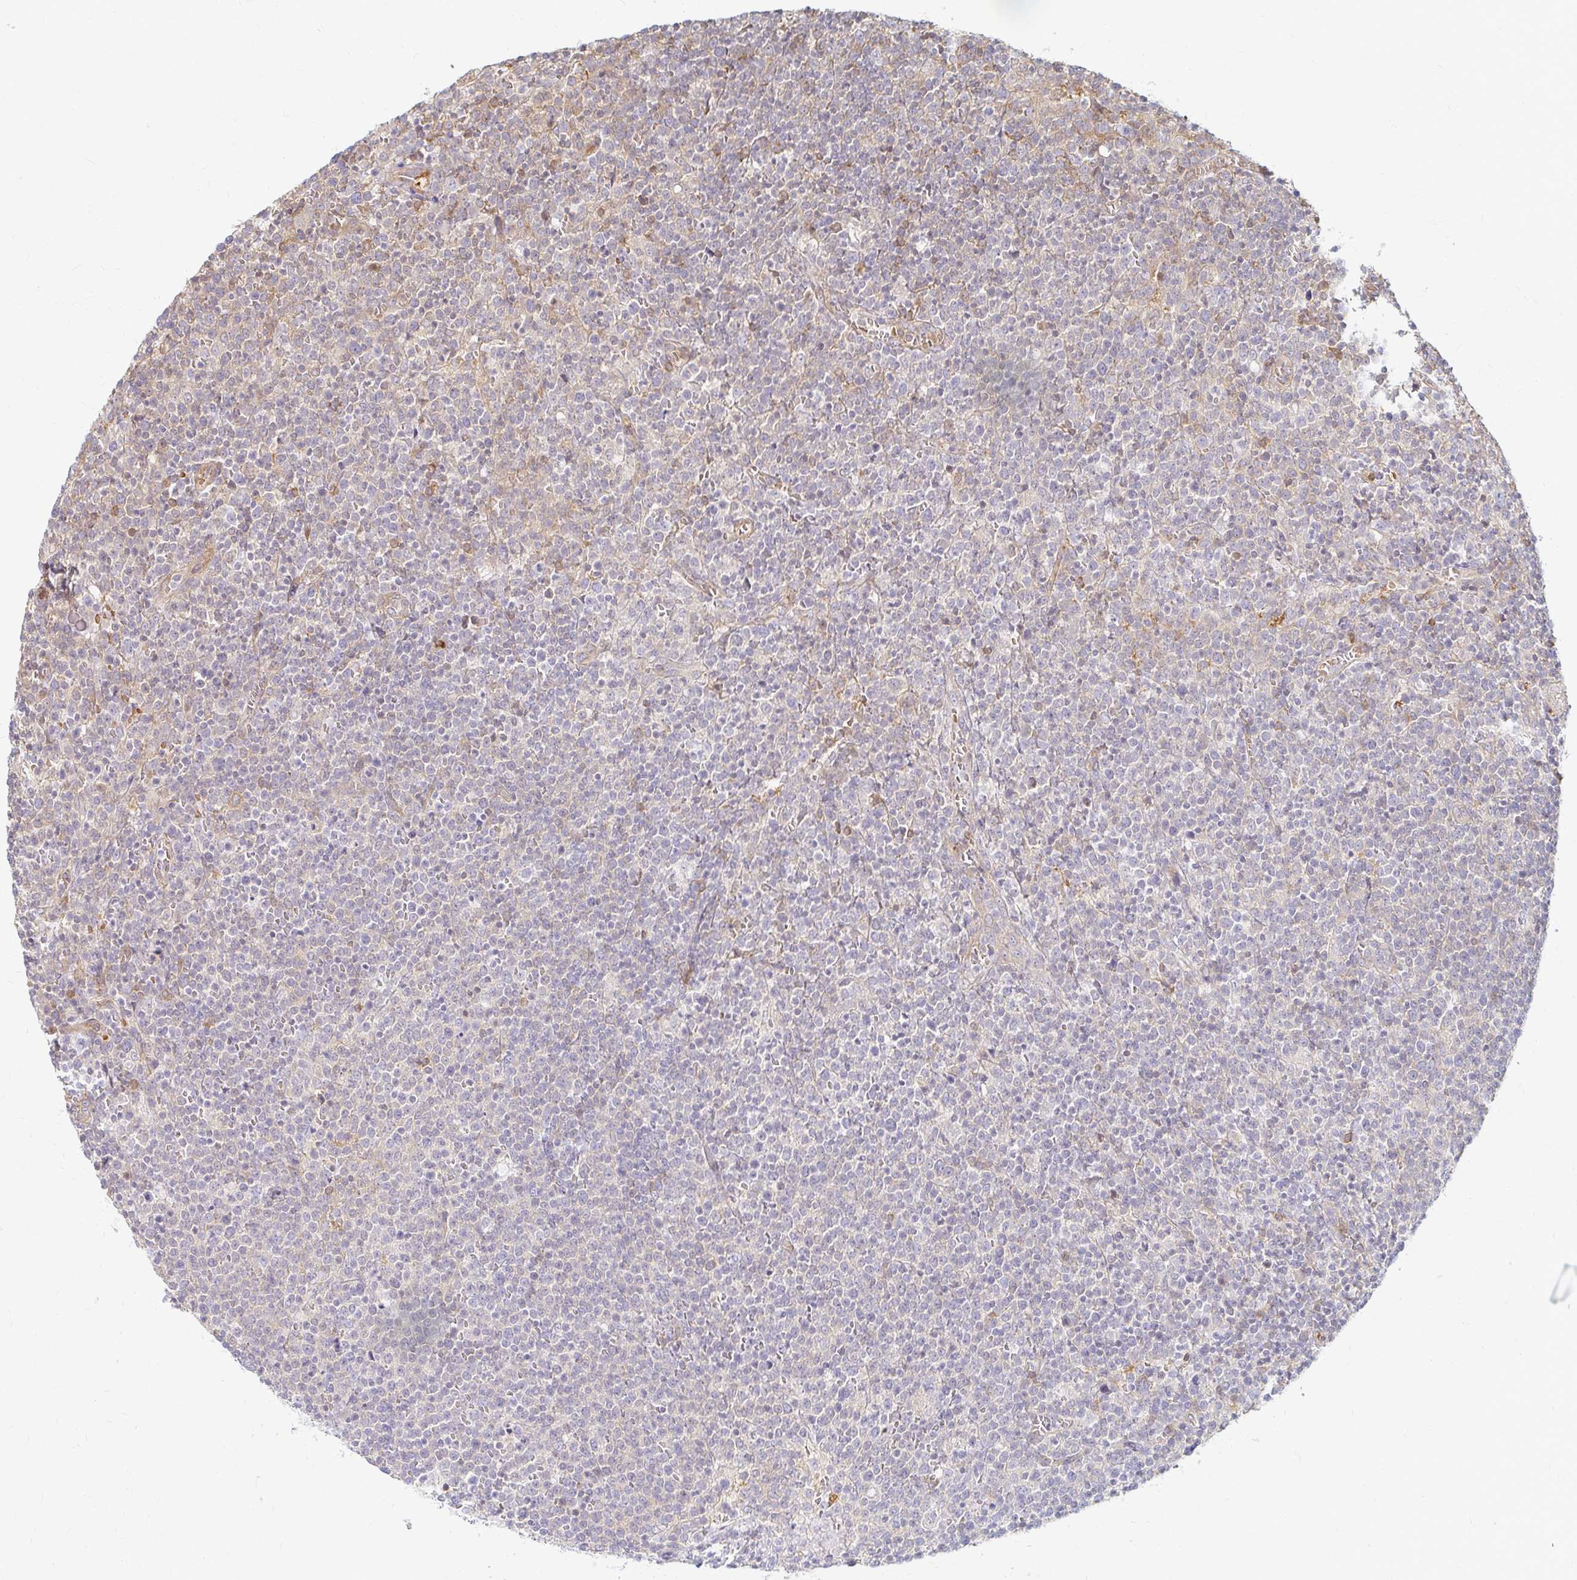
{"staining": {"intensity": "negative", "quantity": "none", "location": "none"}, "tissue": "lymphoma", "cell_type": "Tumor cells", "image_type": "cancer", "snomed": [{"axis": "morphology", "description": "Malignant lymphoma, non-Hodgkin's type, High grade"}, {"axis": "topography", "description": "Lymph node"}], "caption": "This is an IHC micrograph of lymphoma. There is no positivity in tumor cells.", "gene": "CAST", "patient": {"sex": "male", "age": 61}}